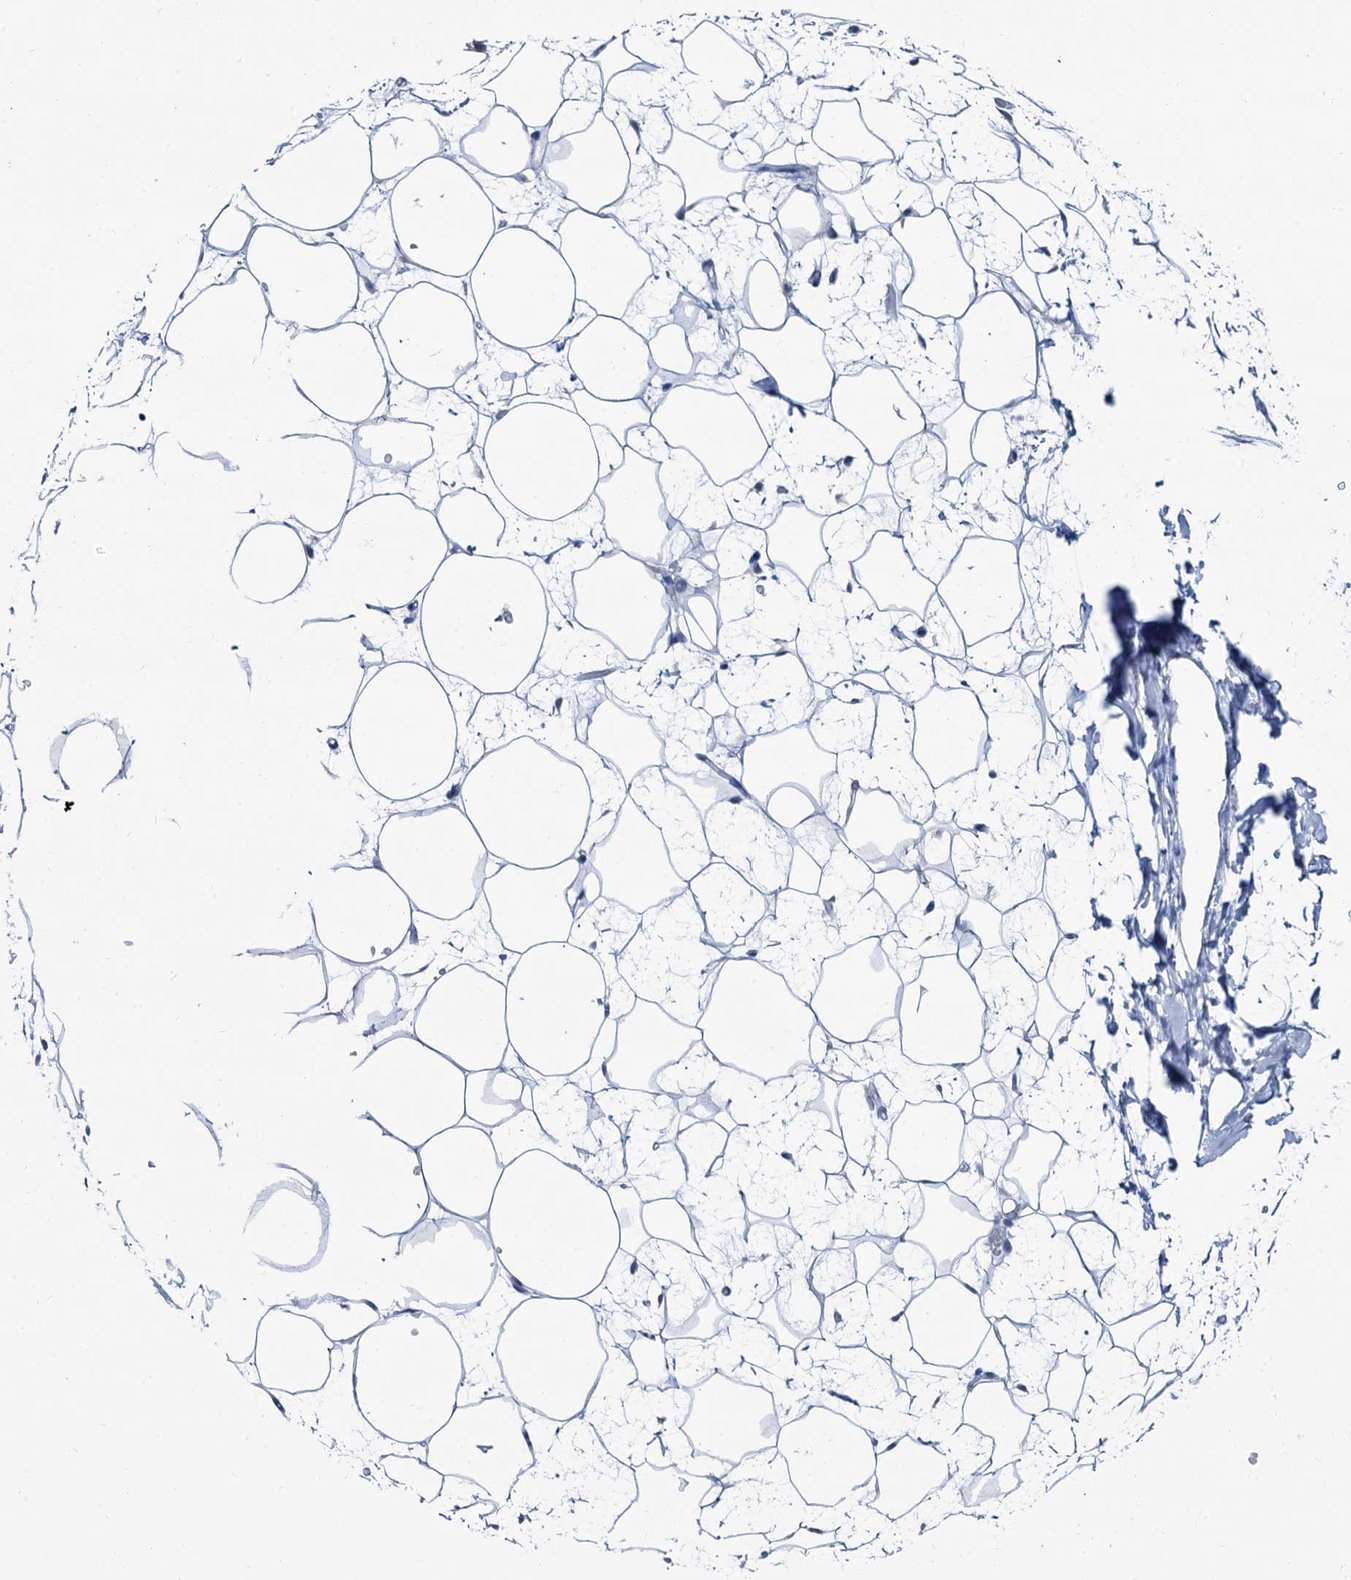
{"staining": {"intensity": "negative", "quantity": "none", "location": "none"}, "tissue": "adipose tissue", "cell_type": "Adipocytes", "image_type": "normal", "snomed": [{"axis": "morphology", "description": "Normal tissue, NOS"}, {"axis": "topography", "description": "Breast"}], "caption": "Protein analysis of benign adipose tissue reveals no significant positivity in adipocytes. Brightfield microscopy of IHC stained with DAB (brown) and hematoxylin (blue), captured at high magnification.", "gene": "MIOX", "patient": {"sex": "female", "age": 26}}